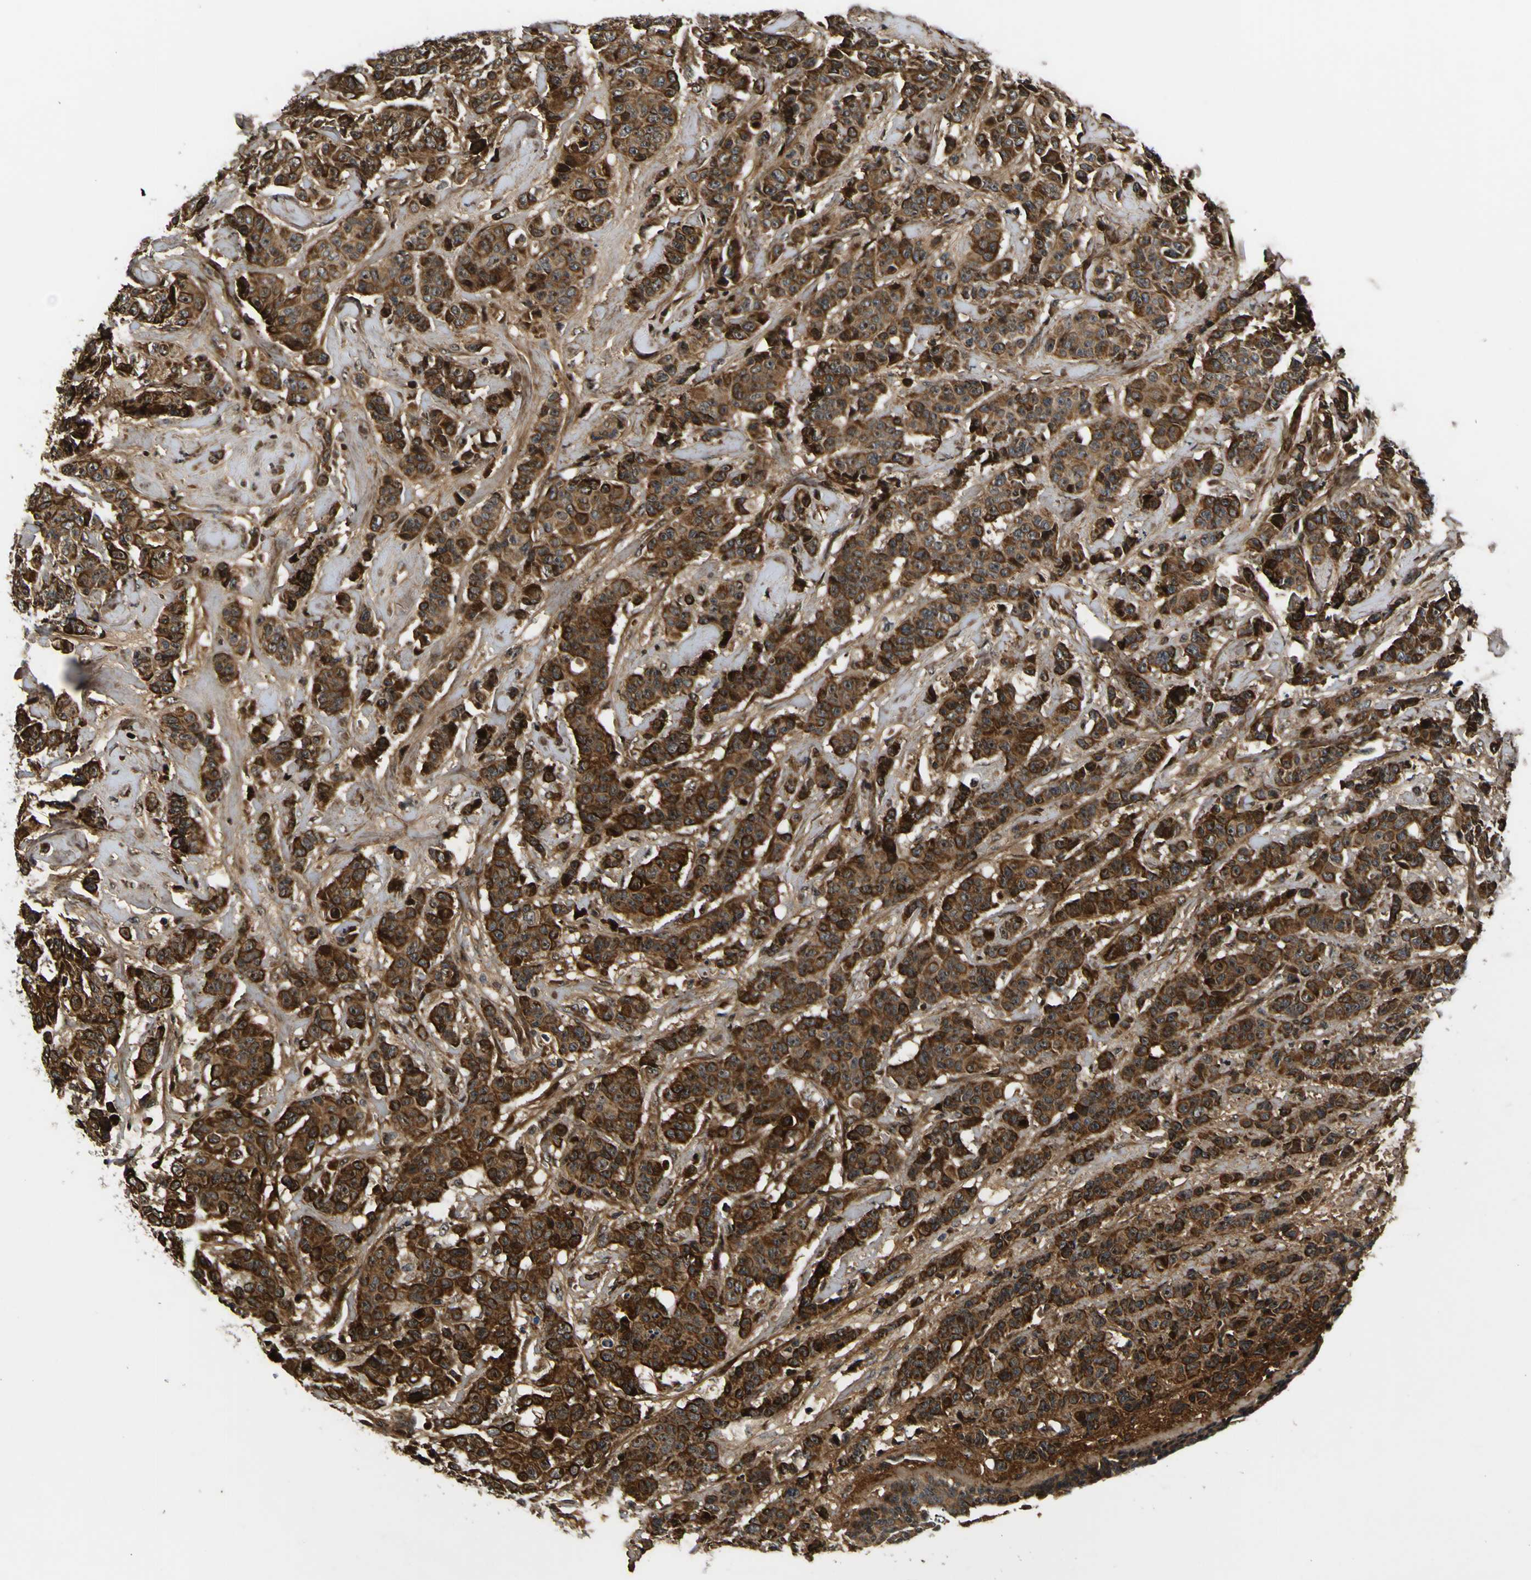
{"staining": {"intensity": "strong", "quantity": ">75%", "location": "cytoplasmic/membranous"}, "tissue": "breast cancer", "cell_type": "Tumor cells", "image_type": "cancer", "snomed": [{"axis": "morphology", "description": "Normal tissue, NOS"}, {"axis": "morphology", "description": "Duct carcinoma"}, {"axis": "topography", "description": "Breast"}], "caption": "There is high levels of strong cytoplasmic/membranous positivity in tumor cells of breast intraductal carcinoma, as demonstrated by immunohistochemical staining (brown color).", "gene": "LRP4", "patient": {"sex": "female", "age": 40}}